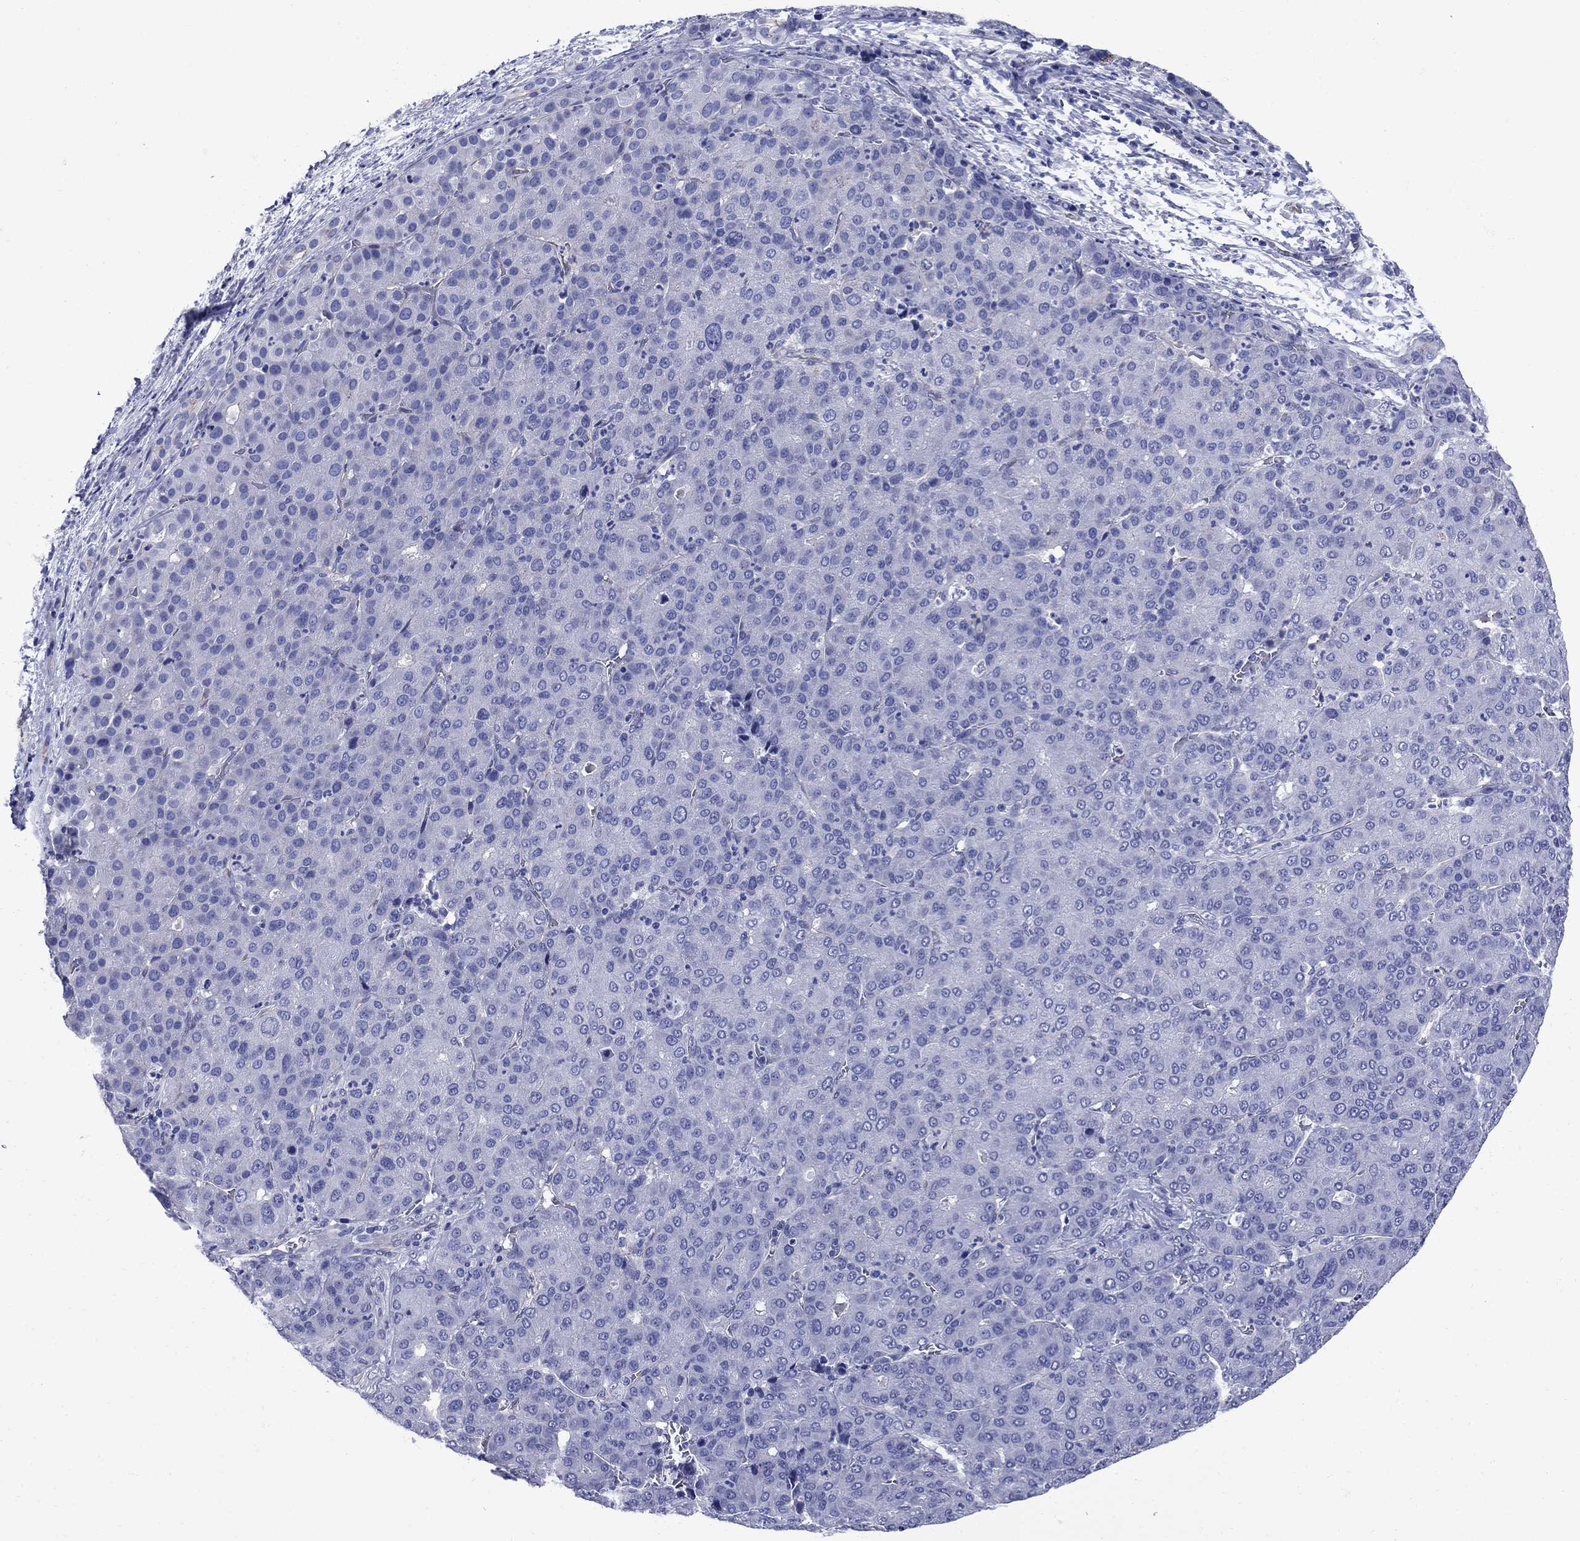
{"staining": {"intensity": "negative", "quantity": "none", "location": "none"}, "tissue": "liver cancer", "cell_type": "Tumor cells", "image_type": "cancer", "snomed": [{"axis": "morphology", "description": "Carcinoma, Hepatocellular, NOS"}, {"axis": "topography", "description": "Liver"}], "caption": "Immunohistochemistry photomicrograph of liver hepatocellular carcinoma stained for a protein (brown), which exhibits no staining in tumor cells.", "gene": "SMCP", "patient": {"sex": "male", "age": 65}}